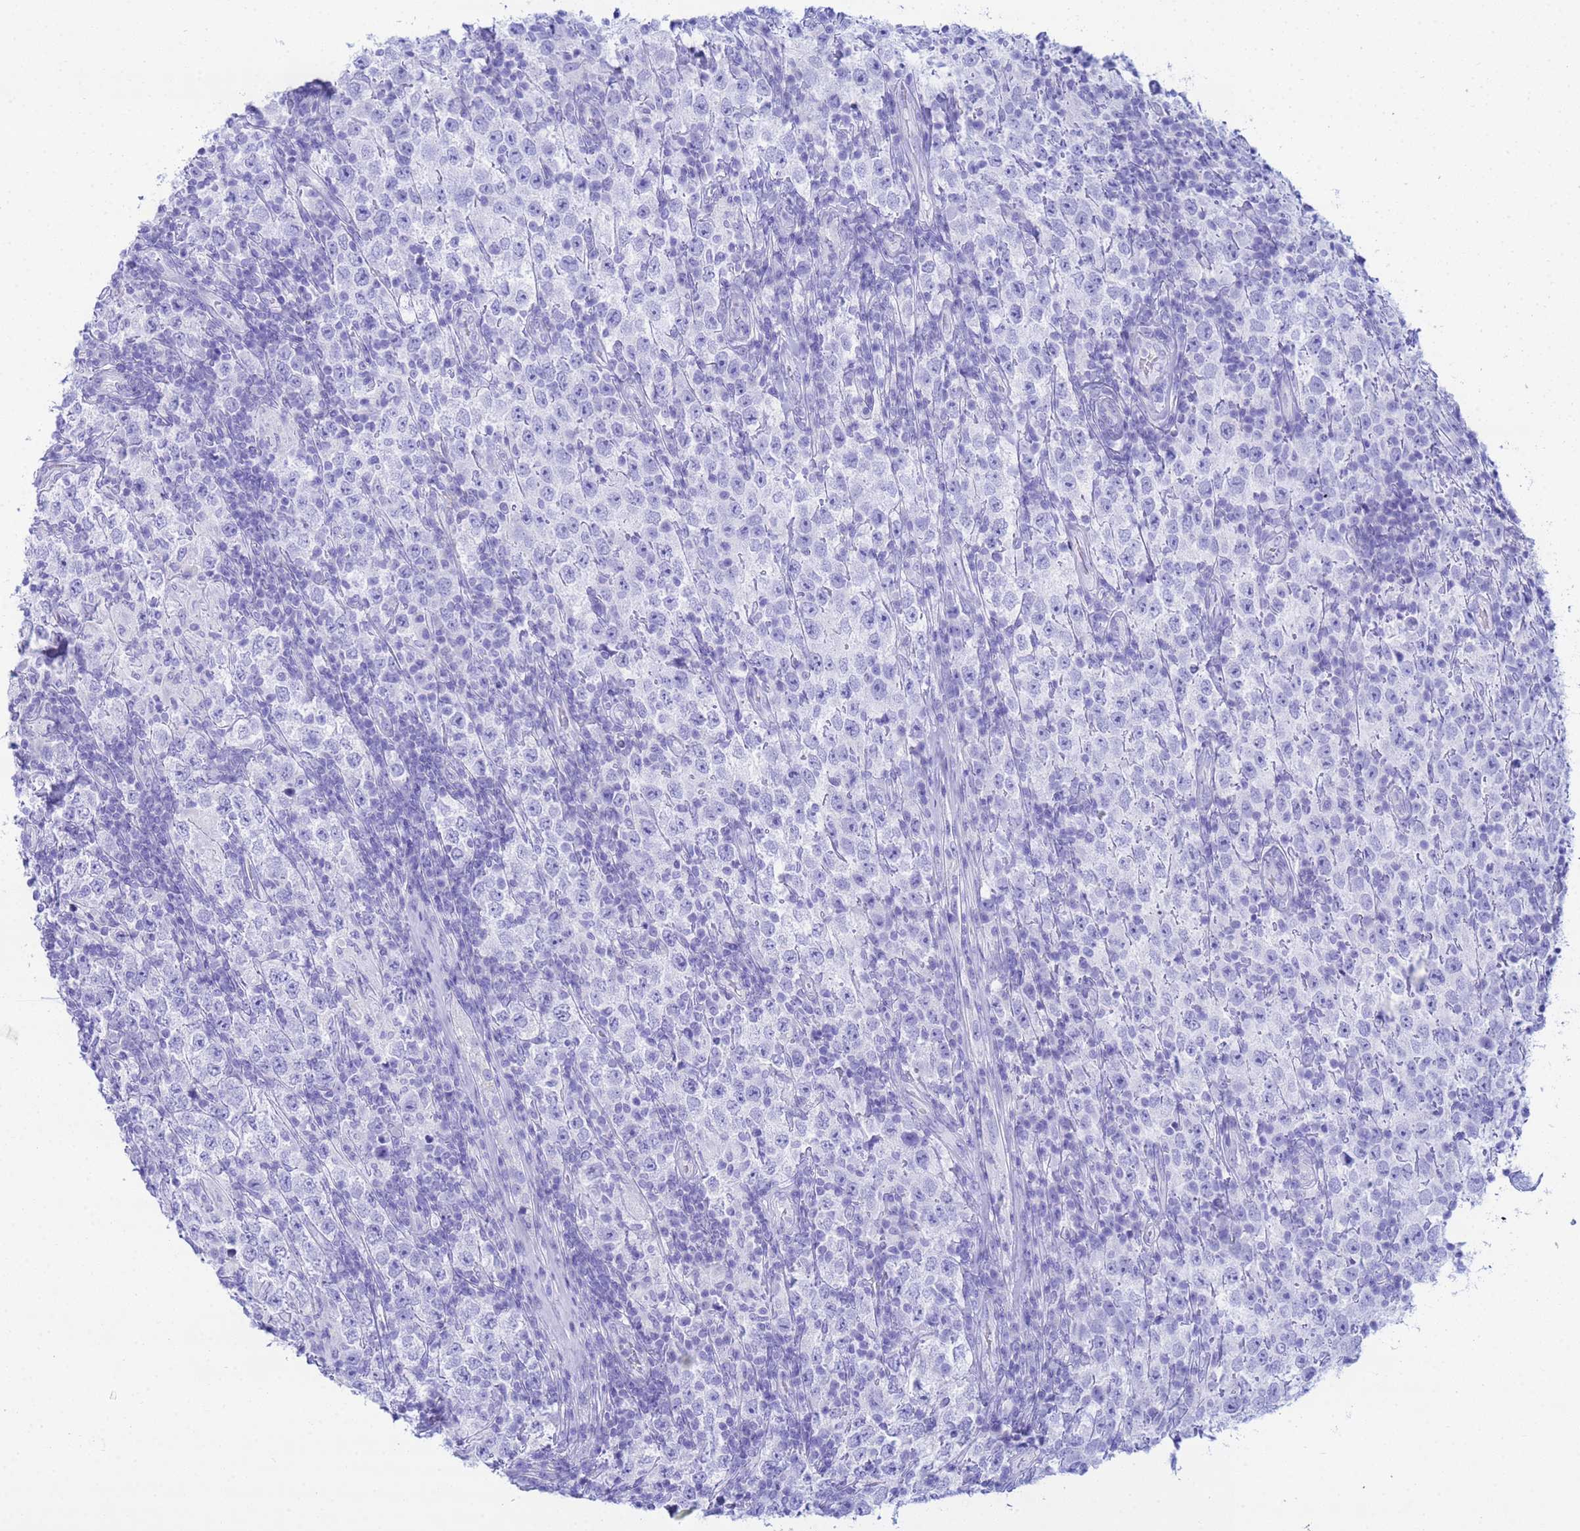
{"staining": {"intensity": "negative", "quantity": "none", "location": "none"}, "tissue": "testis cancer", "cell_type": "Tumor cells", "image_type": "cancer", "snomed": [{"axis": "morphology", "description": "Normal tissue, NOS"}, {"axis": "morphology", "description": "Urothelial carcinoma, High grade"}, {"axis": "morphology", "description": "Seminoma, NOS"}, {"axis": "morphology", "description": "Carcinoma, Embryonal, NOS"}, {"axis": "topography", "description": "Urinary bladder"}, {"axis": "topography", "description": "Testis"}], "caption": "Immunohistochemical staining of human testis urothelial carcinoma (high-grade) displays no significant staining in tumor cells.", "gene": "AQP12A", "patient": {"sex": "male", "age": 41}}